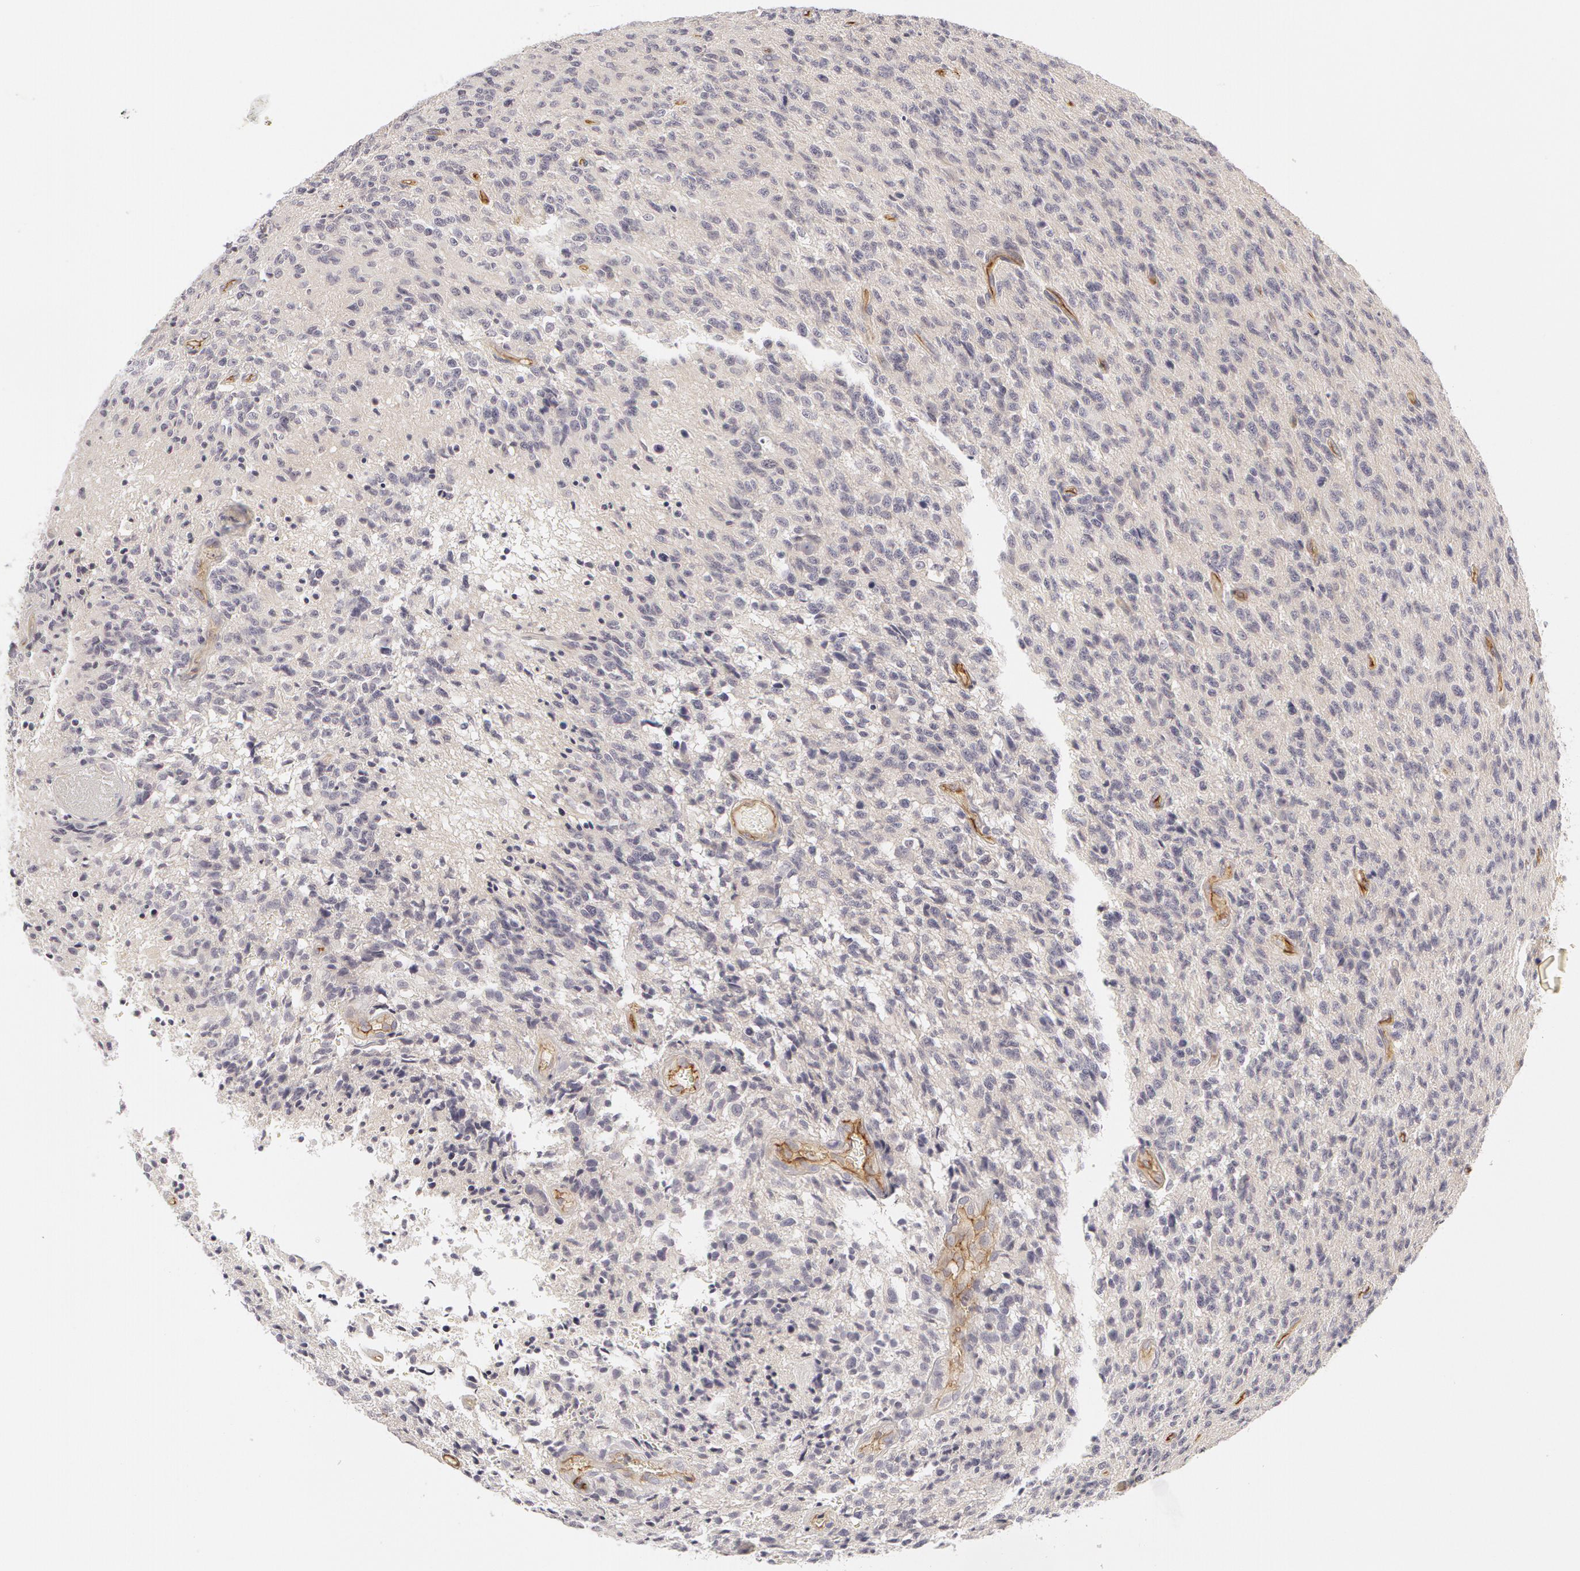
{"staining": {"intensity": "negative", "quantity": "none", "location": "none"}, "tissue": "glioma", "cell_type": "Tumor cells", "image_type": "cancer", "snomed": [{"axis": "morphology", "description": "Glioma, malignant, High grade"}, {"axis": "topography", "description": "Brain"}], "caption": "The IHC micrograph has no significant staining in tumor cells of glioma tissue.", "gene": "ABCB1", "patient": {"sex": "male", "age": 36}}